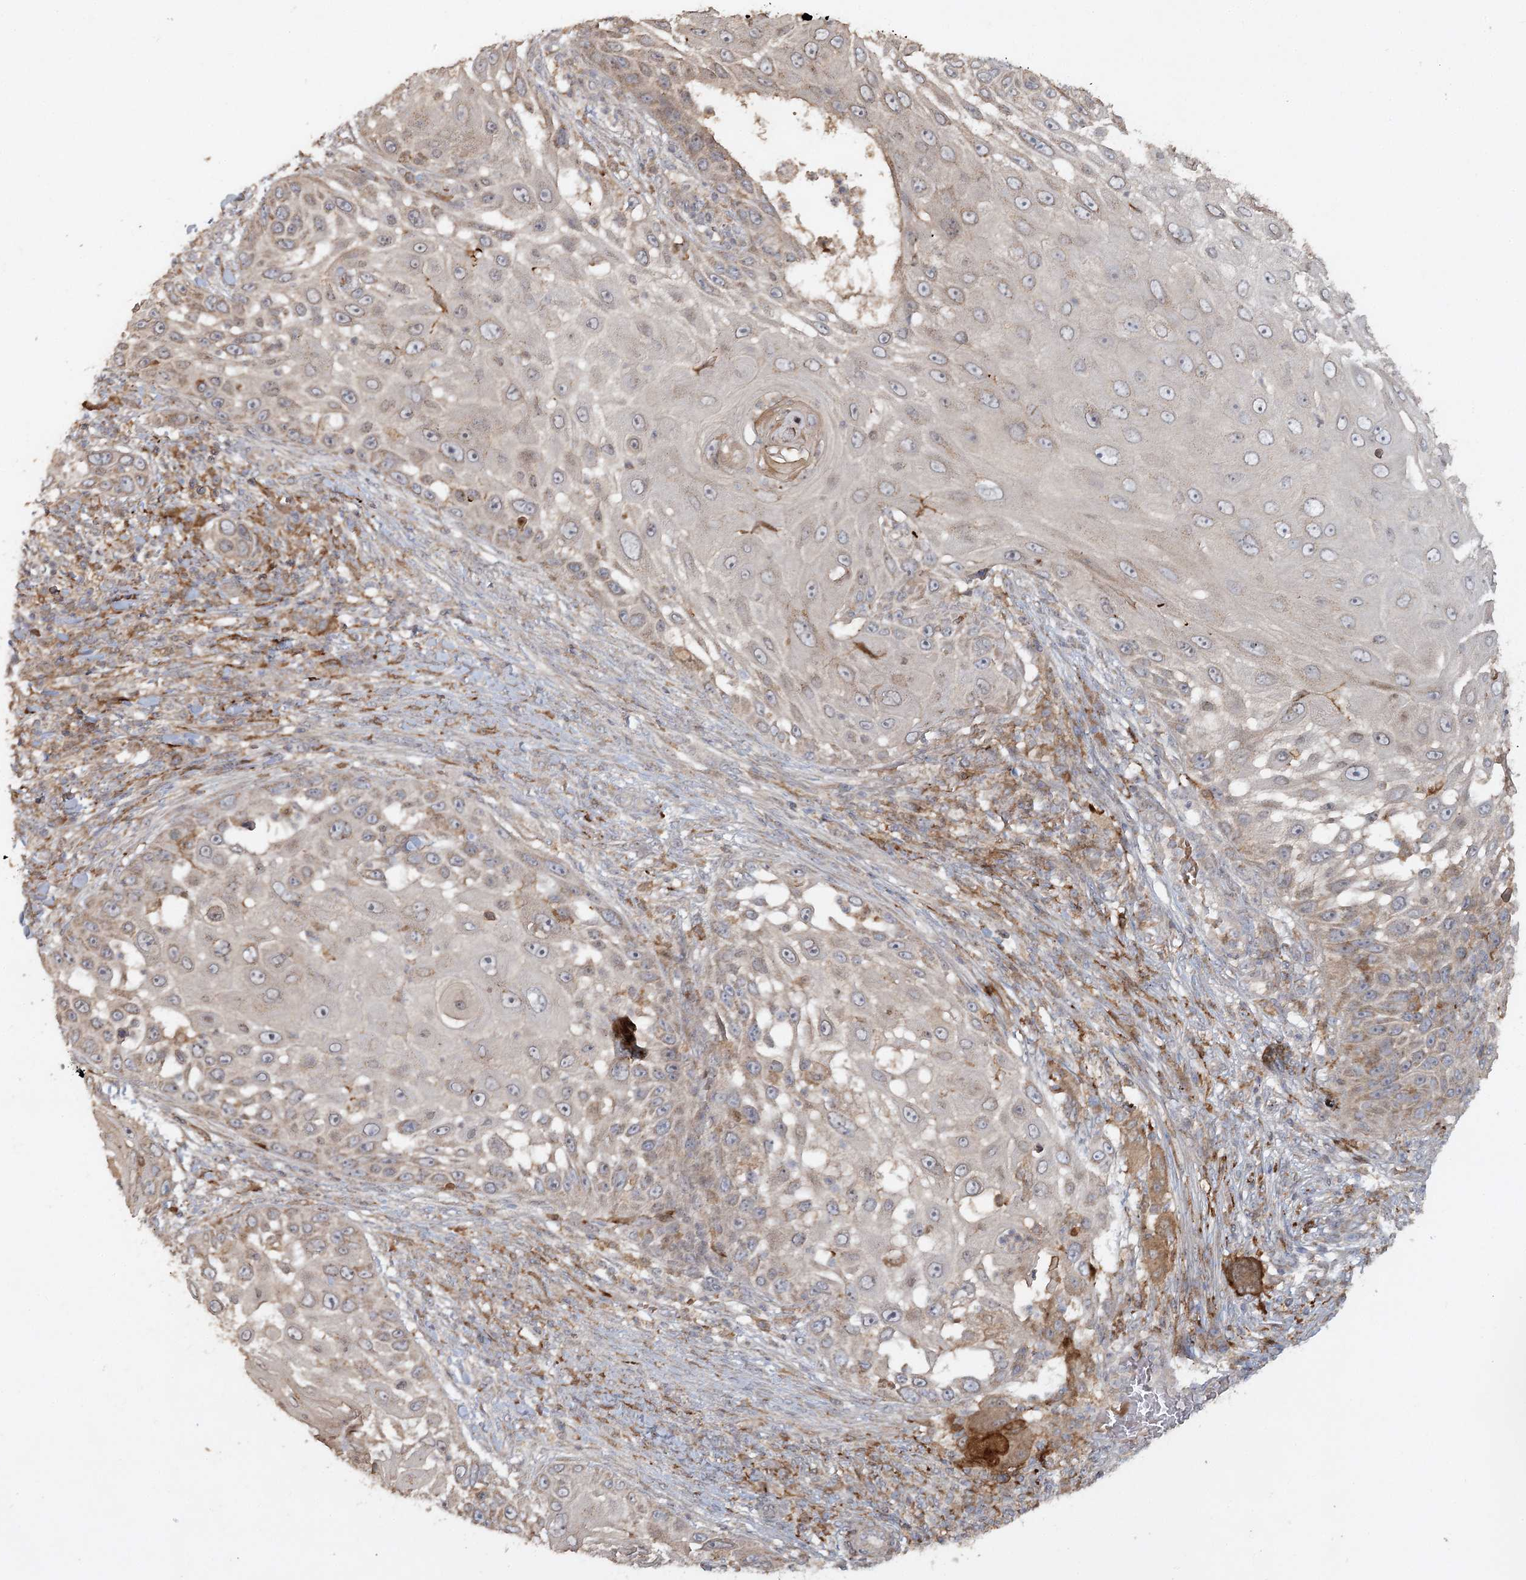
{"staining": {"intensity": "weak", "quantity": "<25%", "location": "cytoplasmic/membranous"}, "tissue": "skin cancer", "cell_type": "Tumor cells", "image_type": "cancer", "snomed": [{"axis": "morphology", "description": "Squamous cell carcinoma, NOS"}, {"axis": "topography", "description": "Skin"}], "caption": "The image demonstrates no staining of tumor cells in skin cancer.", "gene": "KBTBD4", "patient": {"sex": "female", "age": 44}}